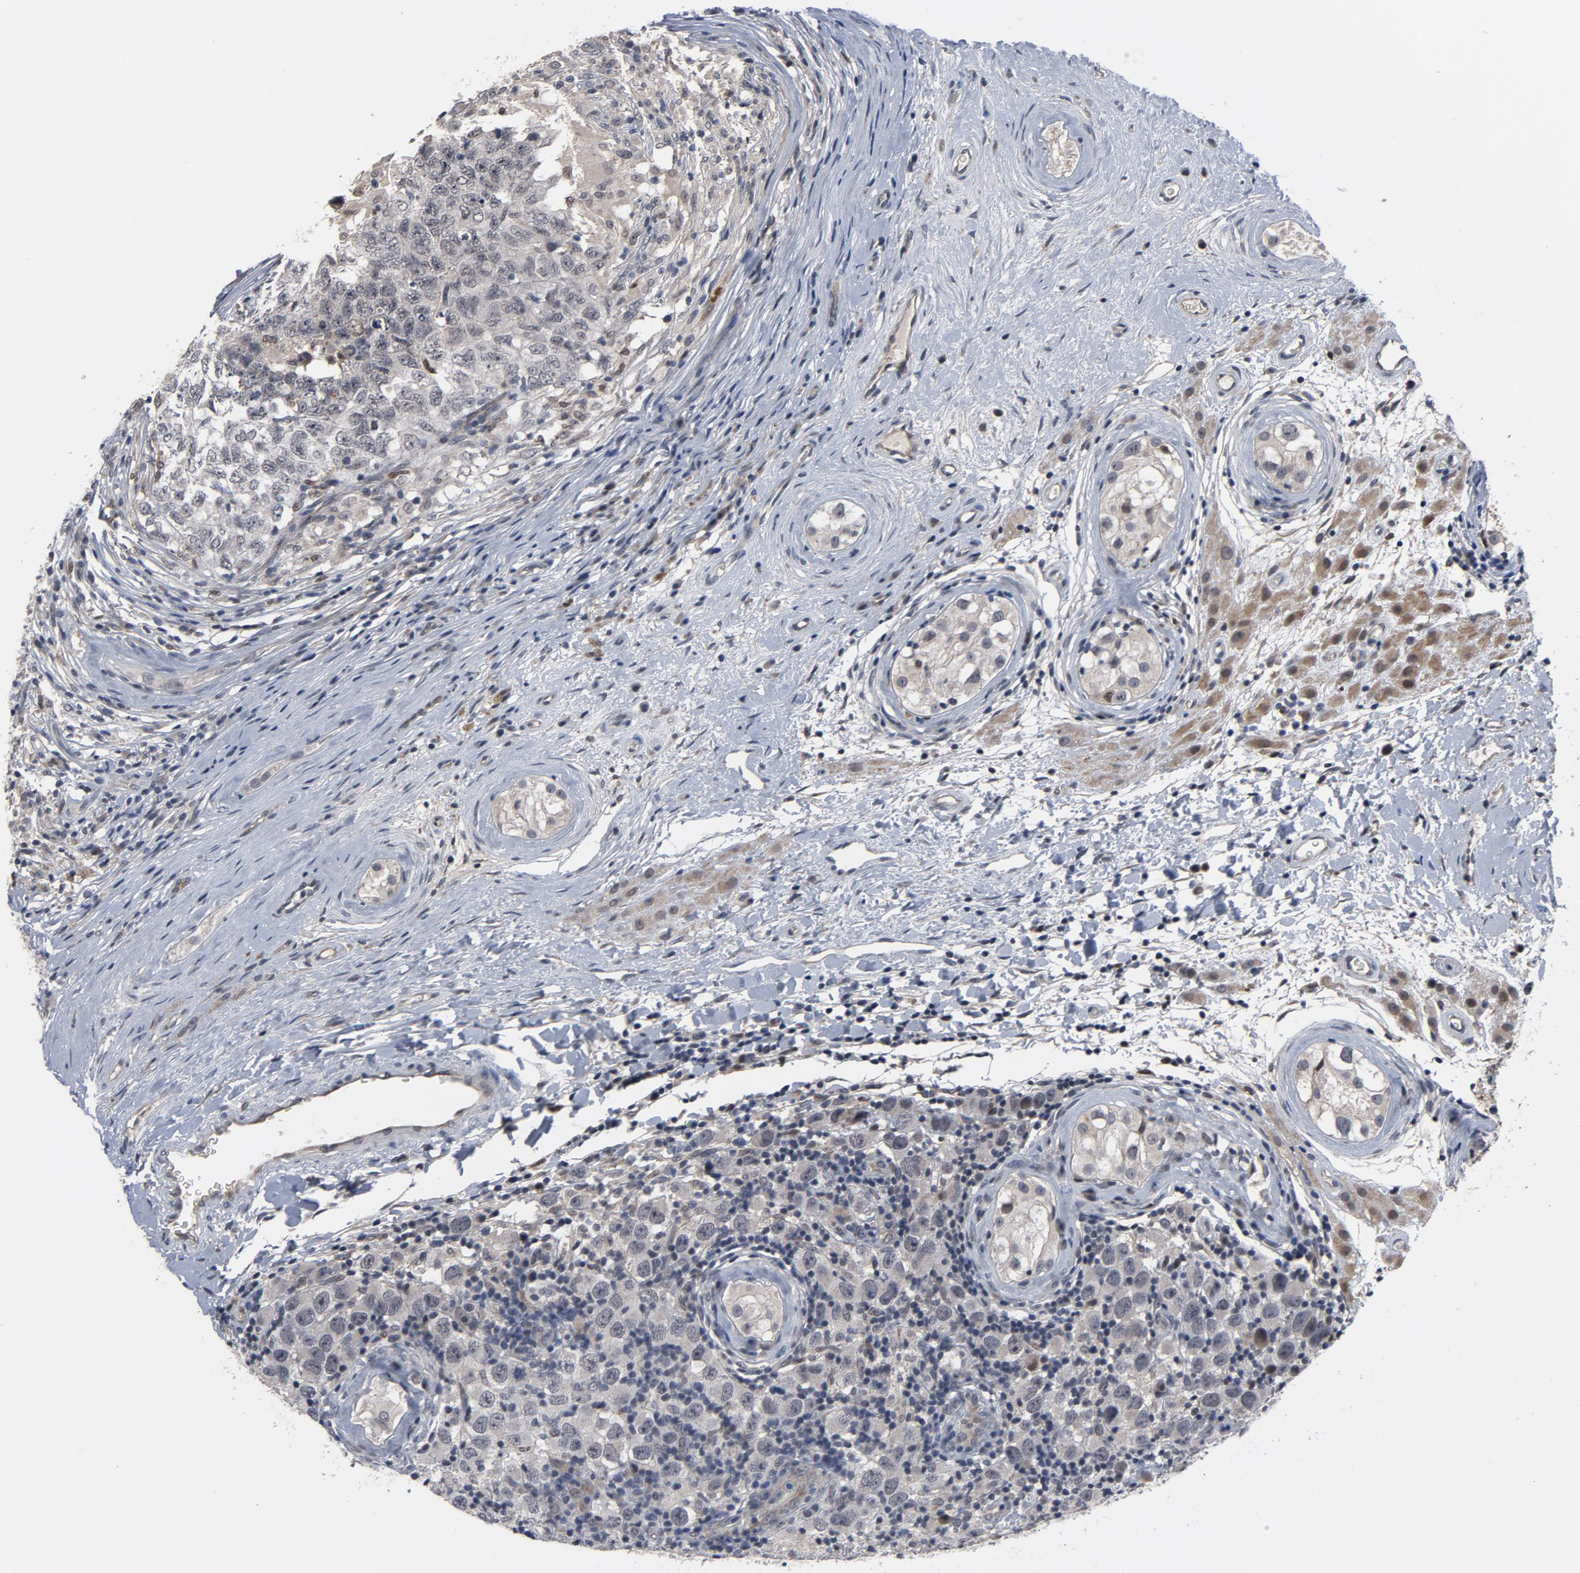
{"staining": {"intensity": "negative", "quantity": "none", "location": "none"}, "tissue": "testis cancer", "cell_type": "Tumor cells", "image_type": "cancer", "snomed": [{"axis": "morphology", "description": "Carcinoma, Embryonal, NOS"}, {"axis": "topography", "description": "Testis"}], "caption": "The micrograph demonstrates no significant staining in tumor cells of testis cancer.", "gene": "RTL5", "patient": {"sex": "male", "age": 21}}